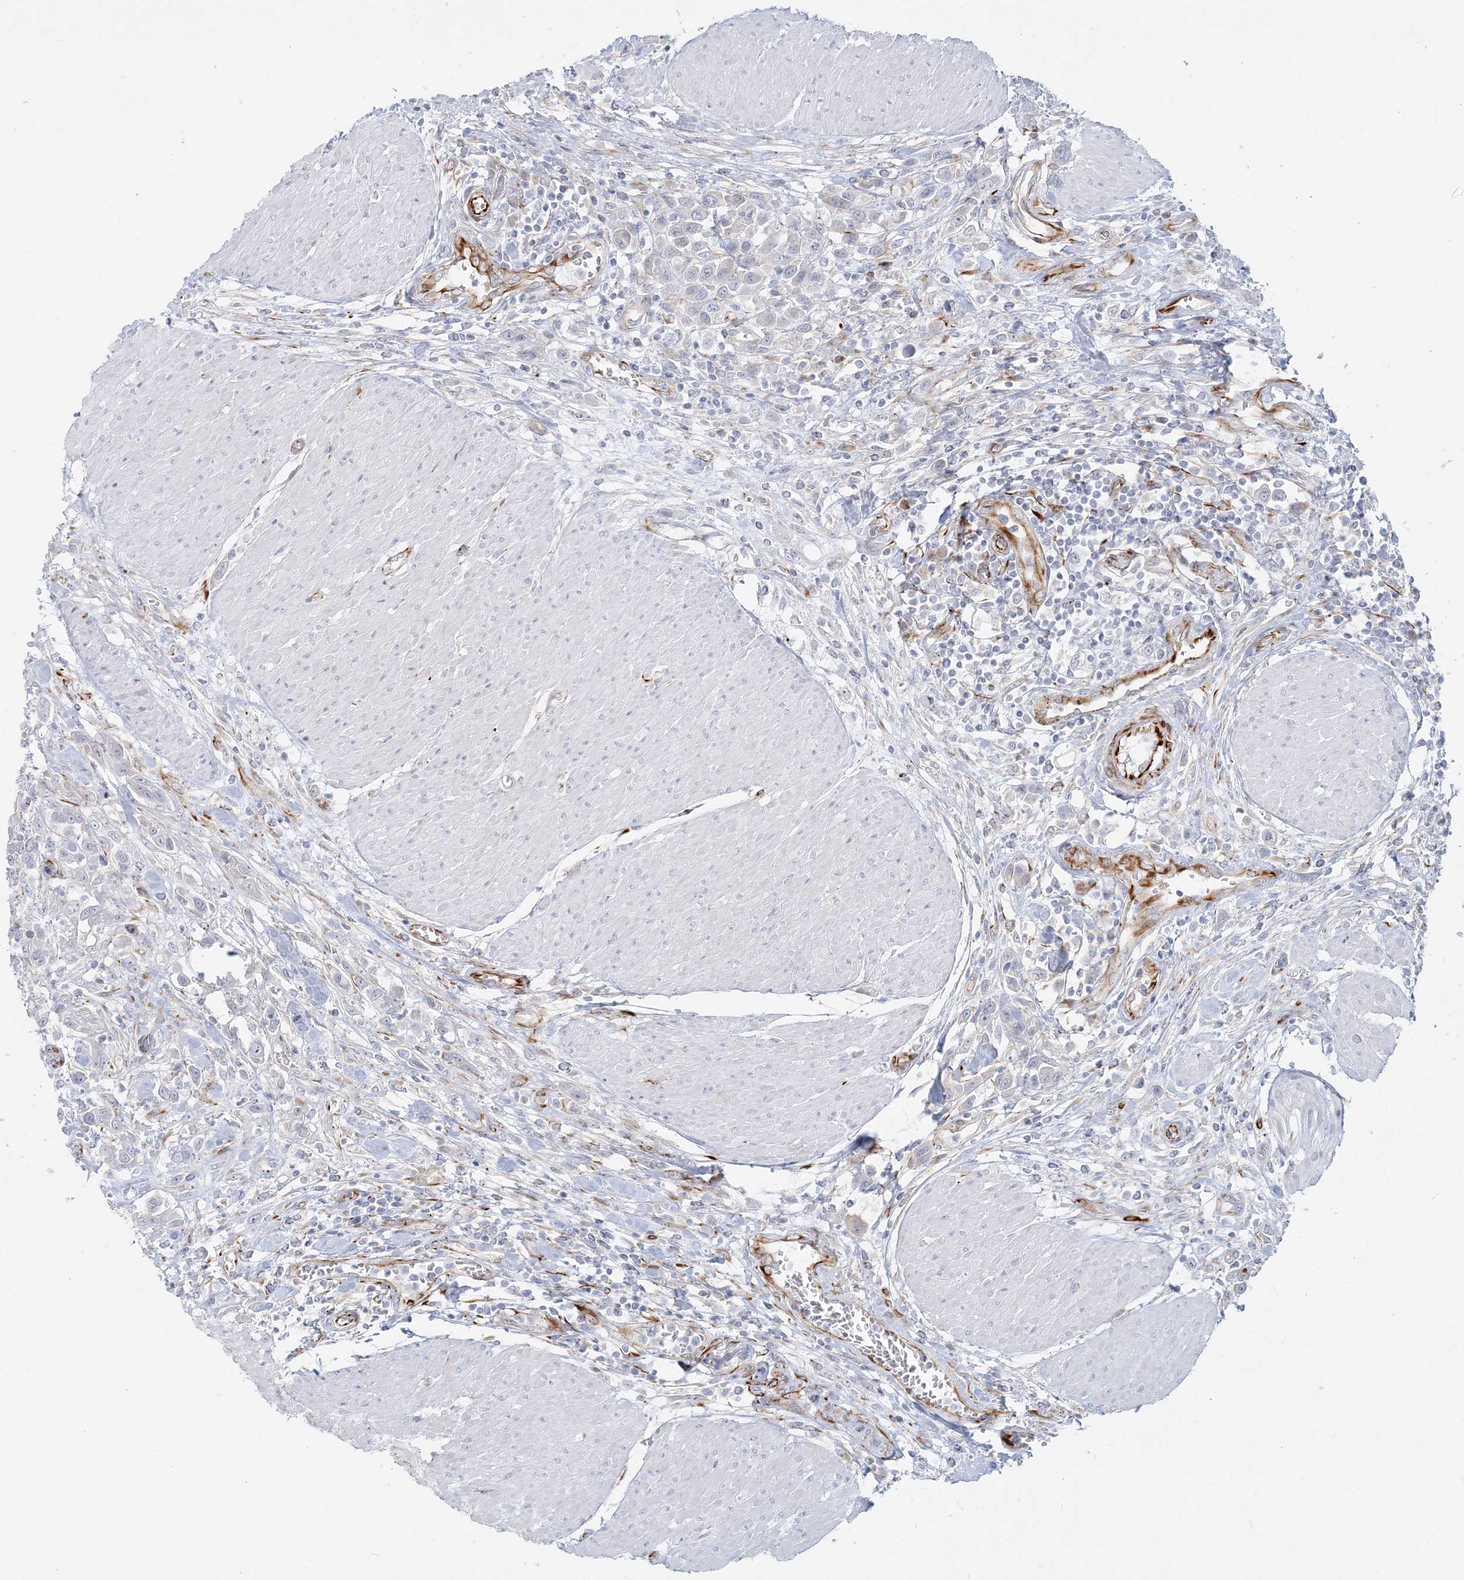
{"staining": {"intensity": "negative", "quantity": "none", "location": "none"}, "tissue": "urothelial cancer", "cell_type": "Tumor cells", "image_type": "cancer", "snomed": [{"axis": "morphology", "description": "Urothelial carcinoma, High grade"}, {"axis": "topography", "description": "Urinary bladder"}], "caption": "An IHC photomicrograph of high-grade urothelial carcinoma is shown. There is no staining in tumor cells of high-grade urothelial carcinoma. (Immunohistochemistry, brightfield microscopy, high magnification).", "gene": "PPIL6", "patient": {"sex": "male", "age": 50}}